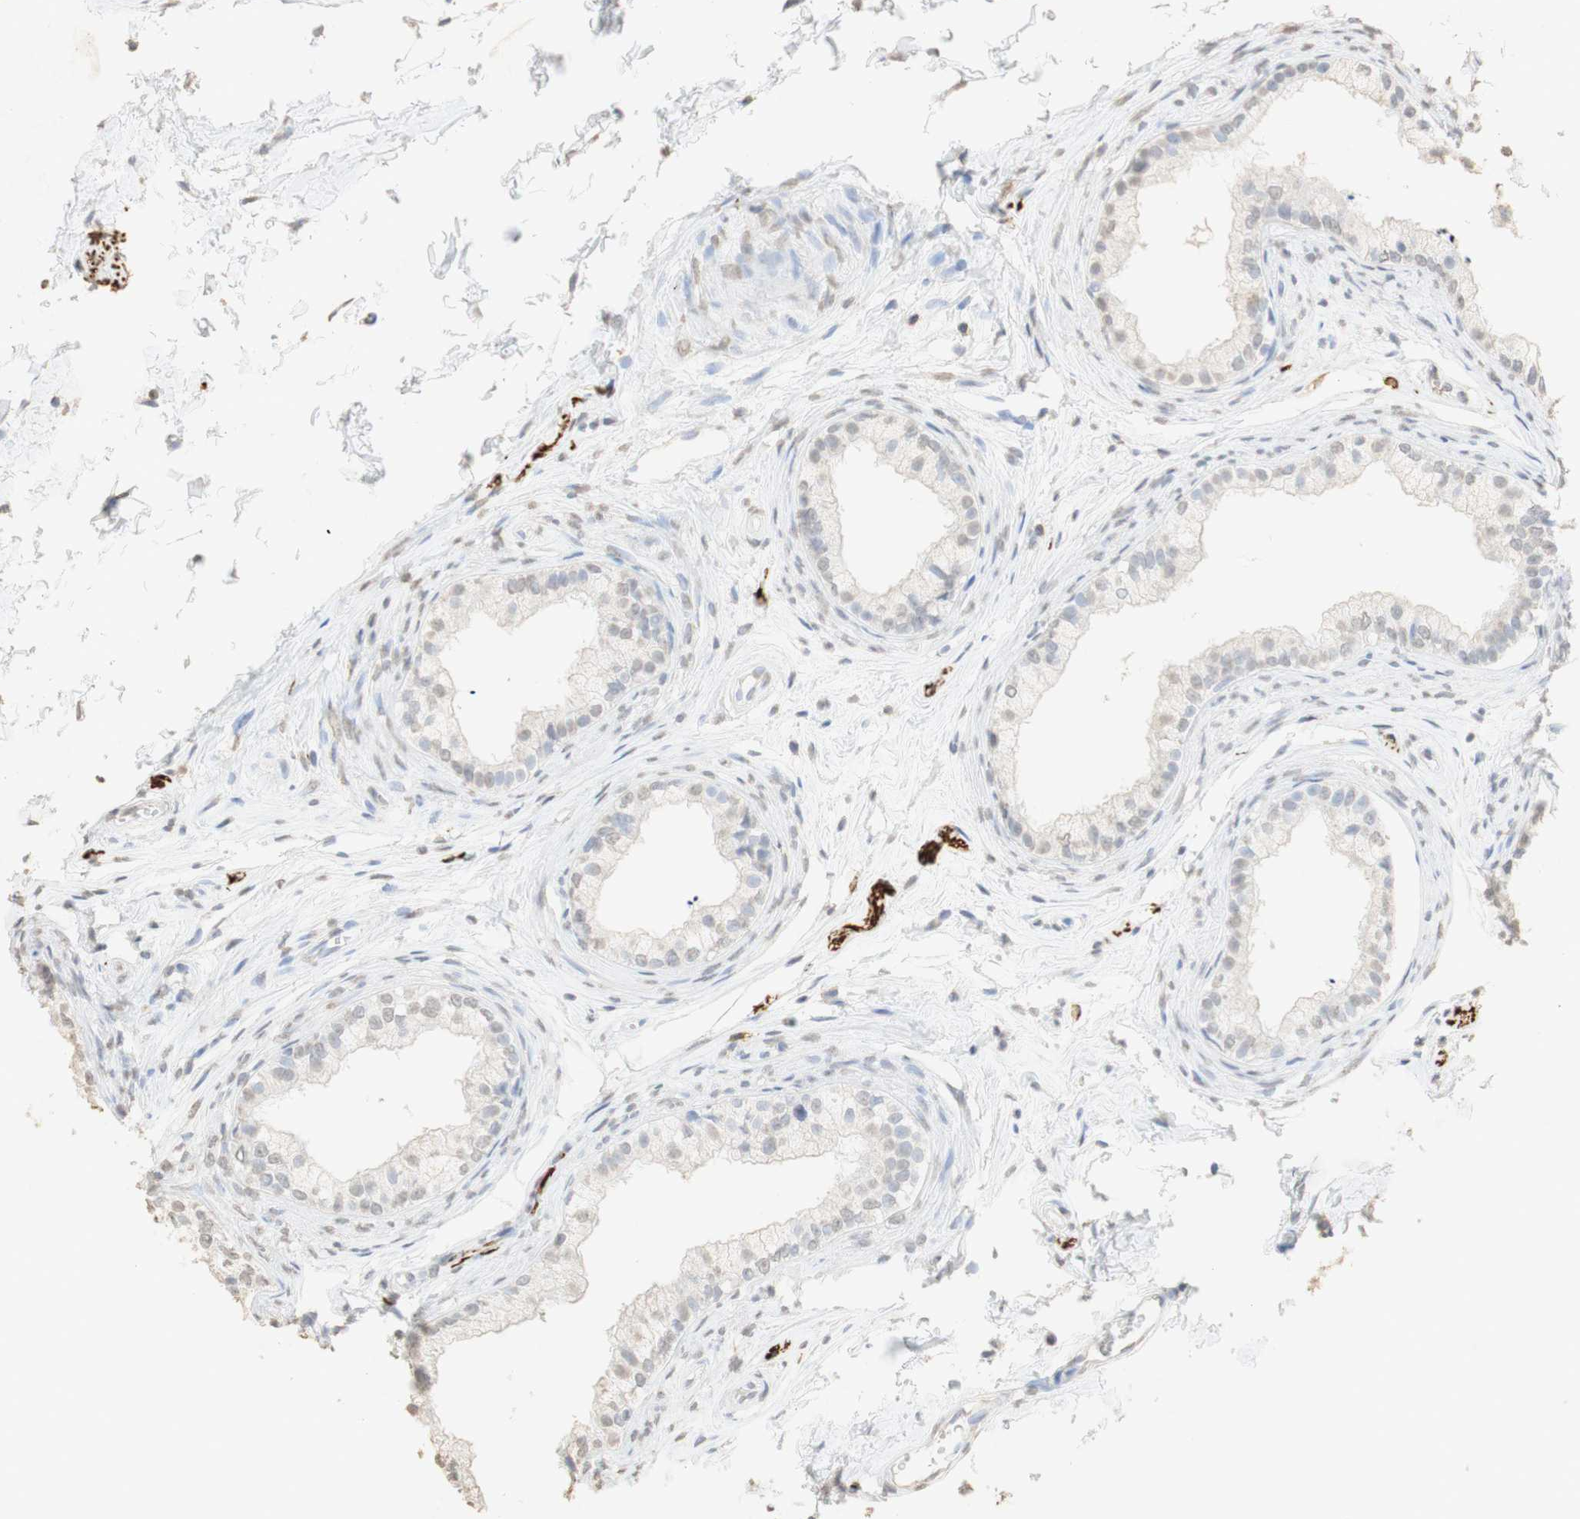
{"staining": {"intensity": "weak", "quantity": "25%-75%", "location": "cytoplasmic/membranous,nuclear"}, "tissue": "epididymis", "cell_type": "Glandular cells", "image_type": "normal", "snomed": [{"axis": "morphology", "description": "Normal tissue, NOS"}, {"axis": "topography", "description": "Epididymis"}], "caption": "Human epididymis stained with a brown dye shows weak cytoplasmic/membranous,nuclear positive expression in approximately 25%-75% of glandular cells.", "gene": "L1CAM", "patient": {"sex": "male", "age": 56}}